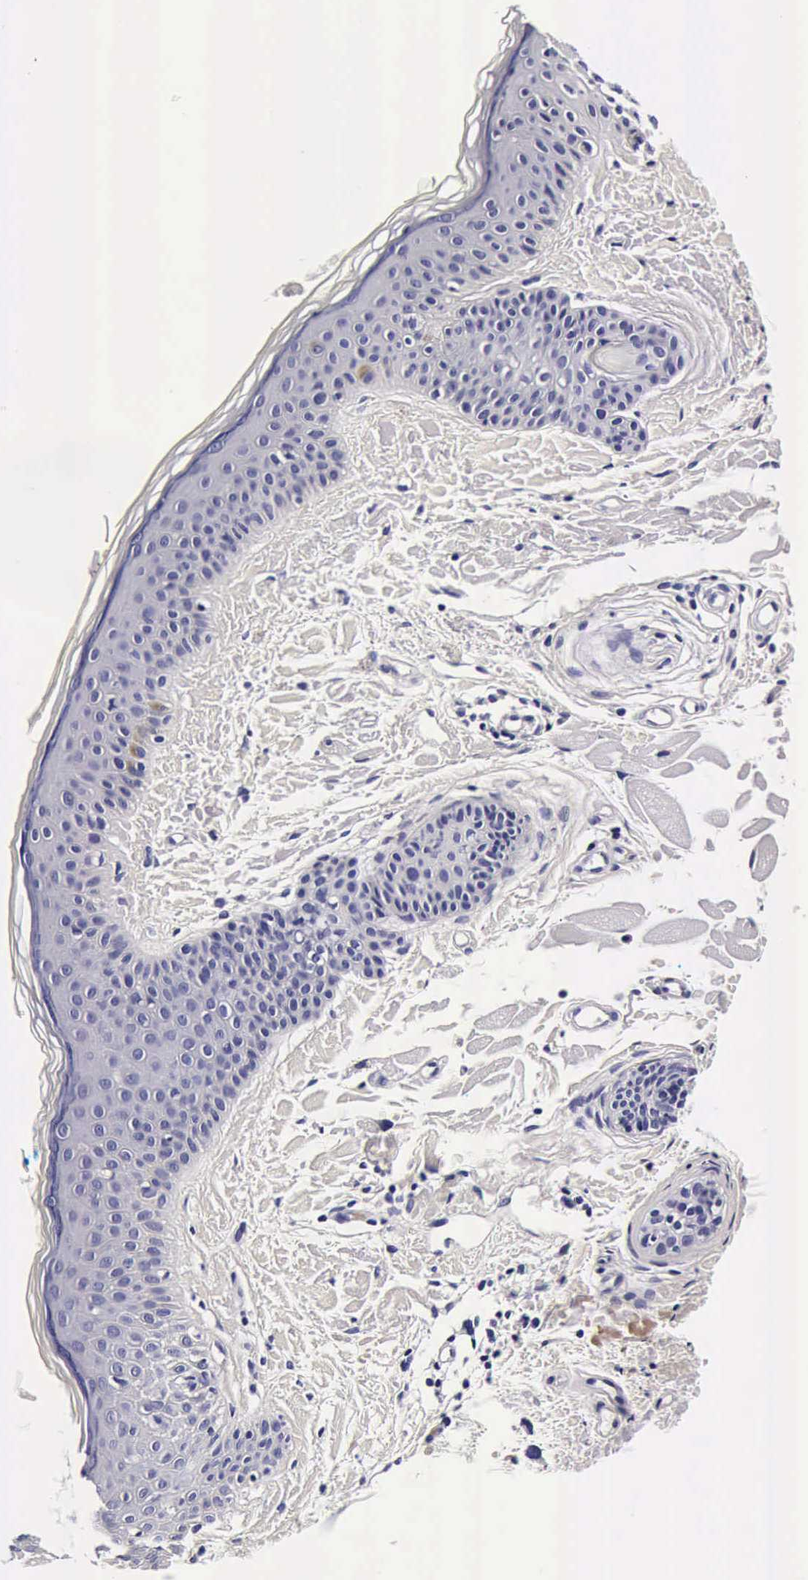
{"staining": {"intensity": "negative", "quantity": "none", "location": "none"}, "tissue": "skin", "cell_type": "Fibroblasts", "image_type": "normal", "snomed": [{"axis": "morphology", "description": "Normal tissue, NOS"}, {"axis": "topography", "description": "Skin"}], "caption": "A histopathology image of skin stained for a protein shows no brown staining in fibroblasts.", "gene": "IAPP", "patient": {"sex": "male", "age": 86}}